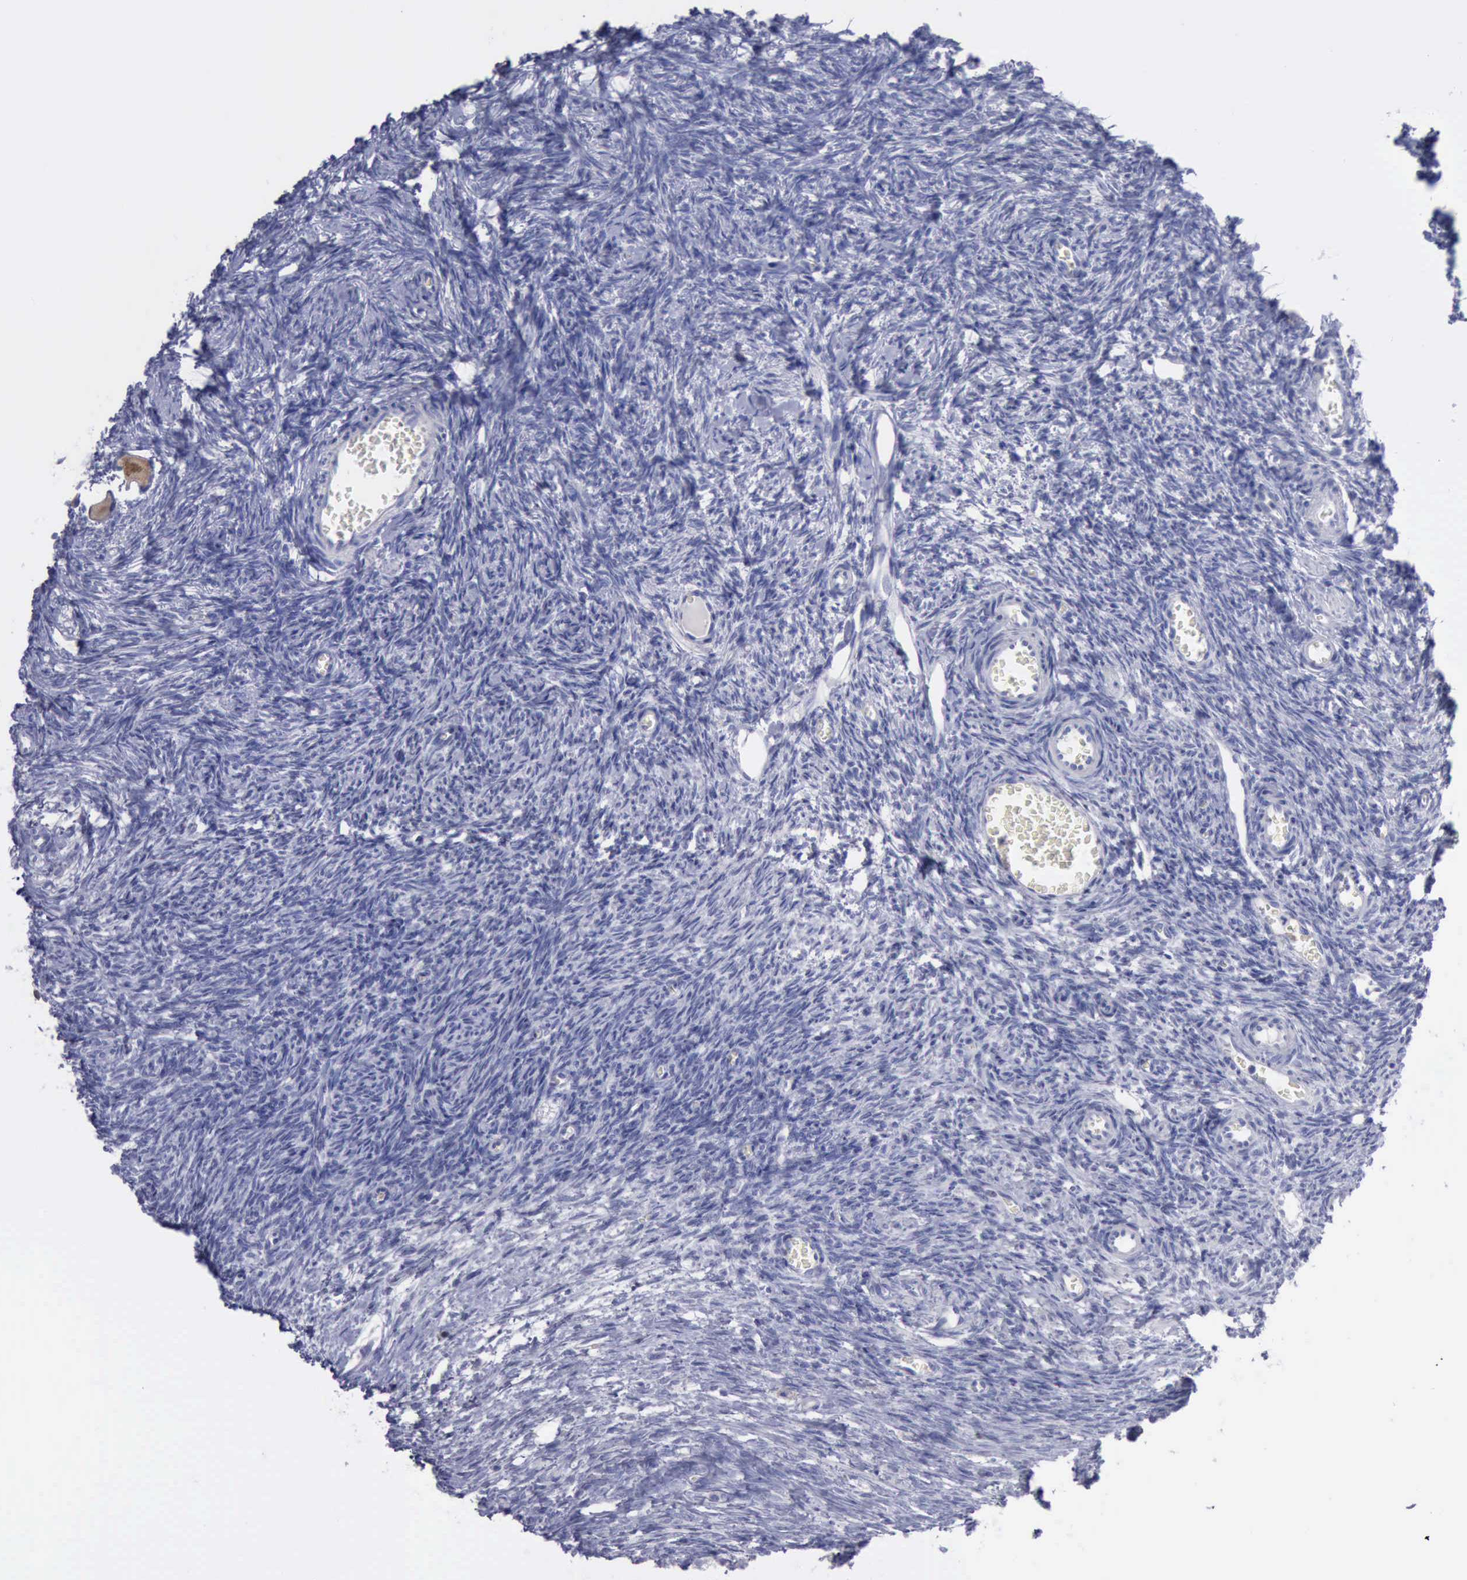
{"staining": {"intensity": "negative", "quantity": "none", "location": "none"}, "tissue": "ovary", "cell_type": "Follicle cells", "image_type": "normal", "snomed": [{"axis": "morphology", "description": "Normal tissue, NOS"}, {"axis": "topography", "description": "Ovary"}], "caption": "The histopathology image reveals no significant expression in follicle cells of ovary.", "gene": "SATB2", "patient": {"sex": "female", "age": 27}}